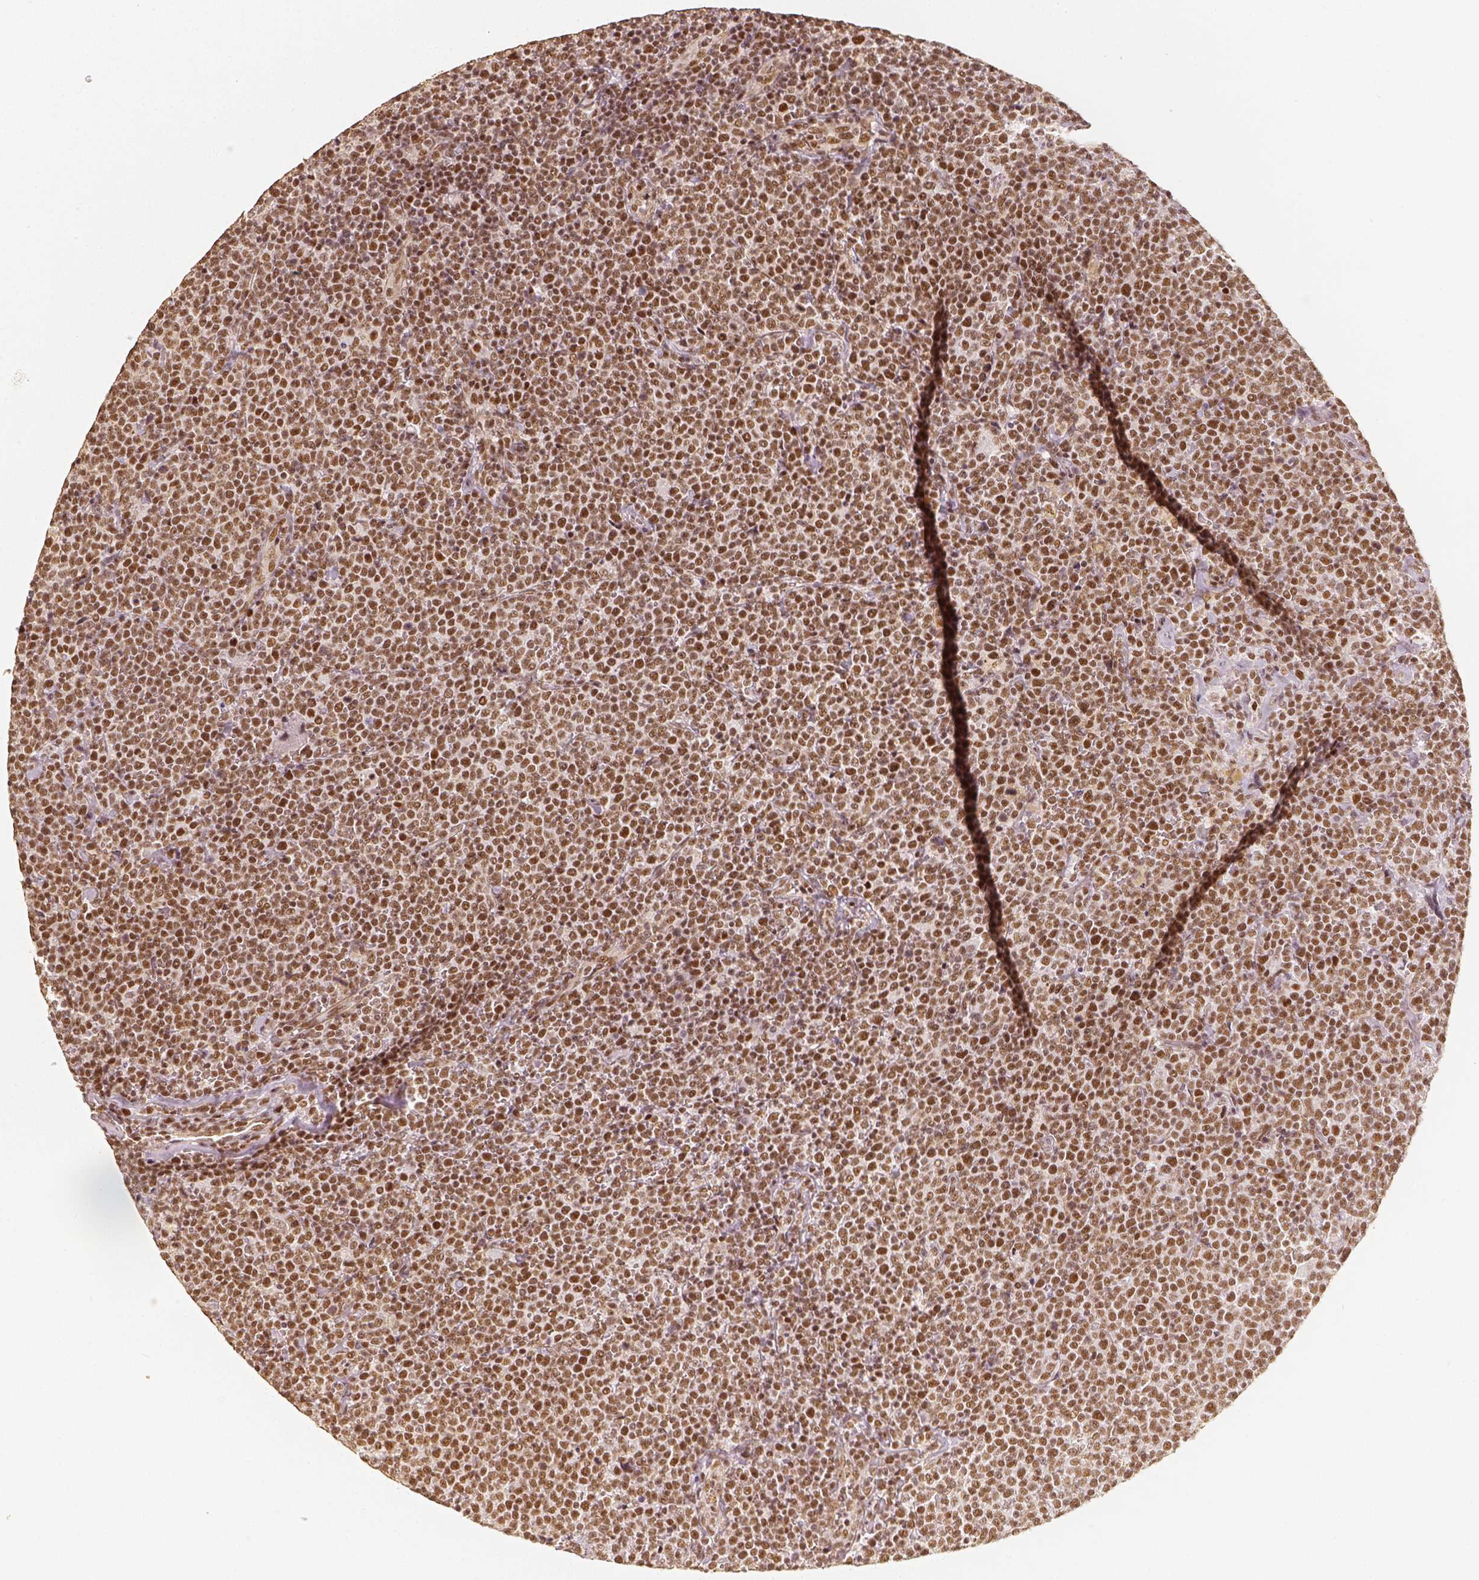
{"staining": {"intensity": "moderate", "quantity": ">75%", "location": "nuclear"}, "tissue": "lymphoma", "cell_type": "Tumor cells", "image_type": "cancer", "snomed": [{"axis": "morphology", "description": "Malignant lymphoma, non-Hodgkin's type, High grade"}, {"axis": "topography", "description": "Lymph node"}], "caption": "Lymphoma stained for a protein (brown) reveals moderate nuclear positive staining in approximately >75% of tumor cells.", "gene": "HDAC1", "patient": {"sex": "male", "age": 61}}